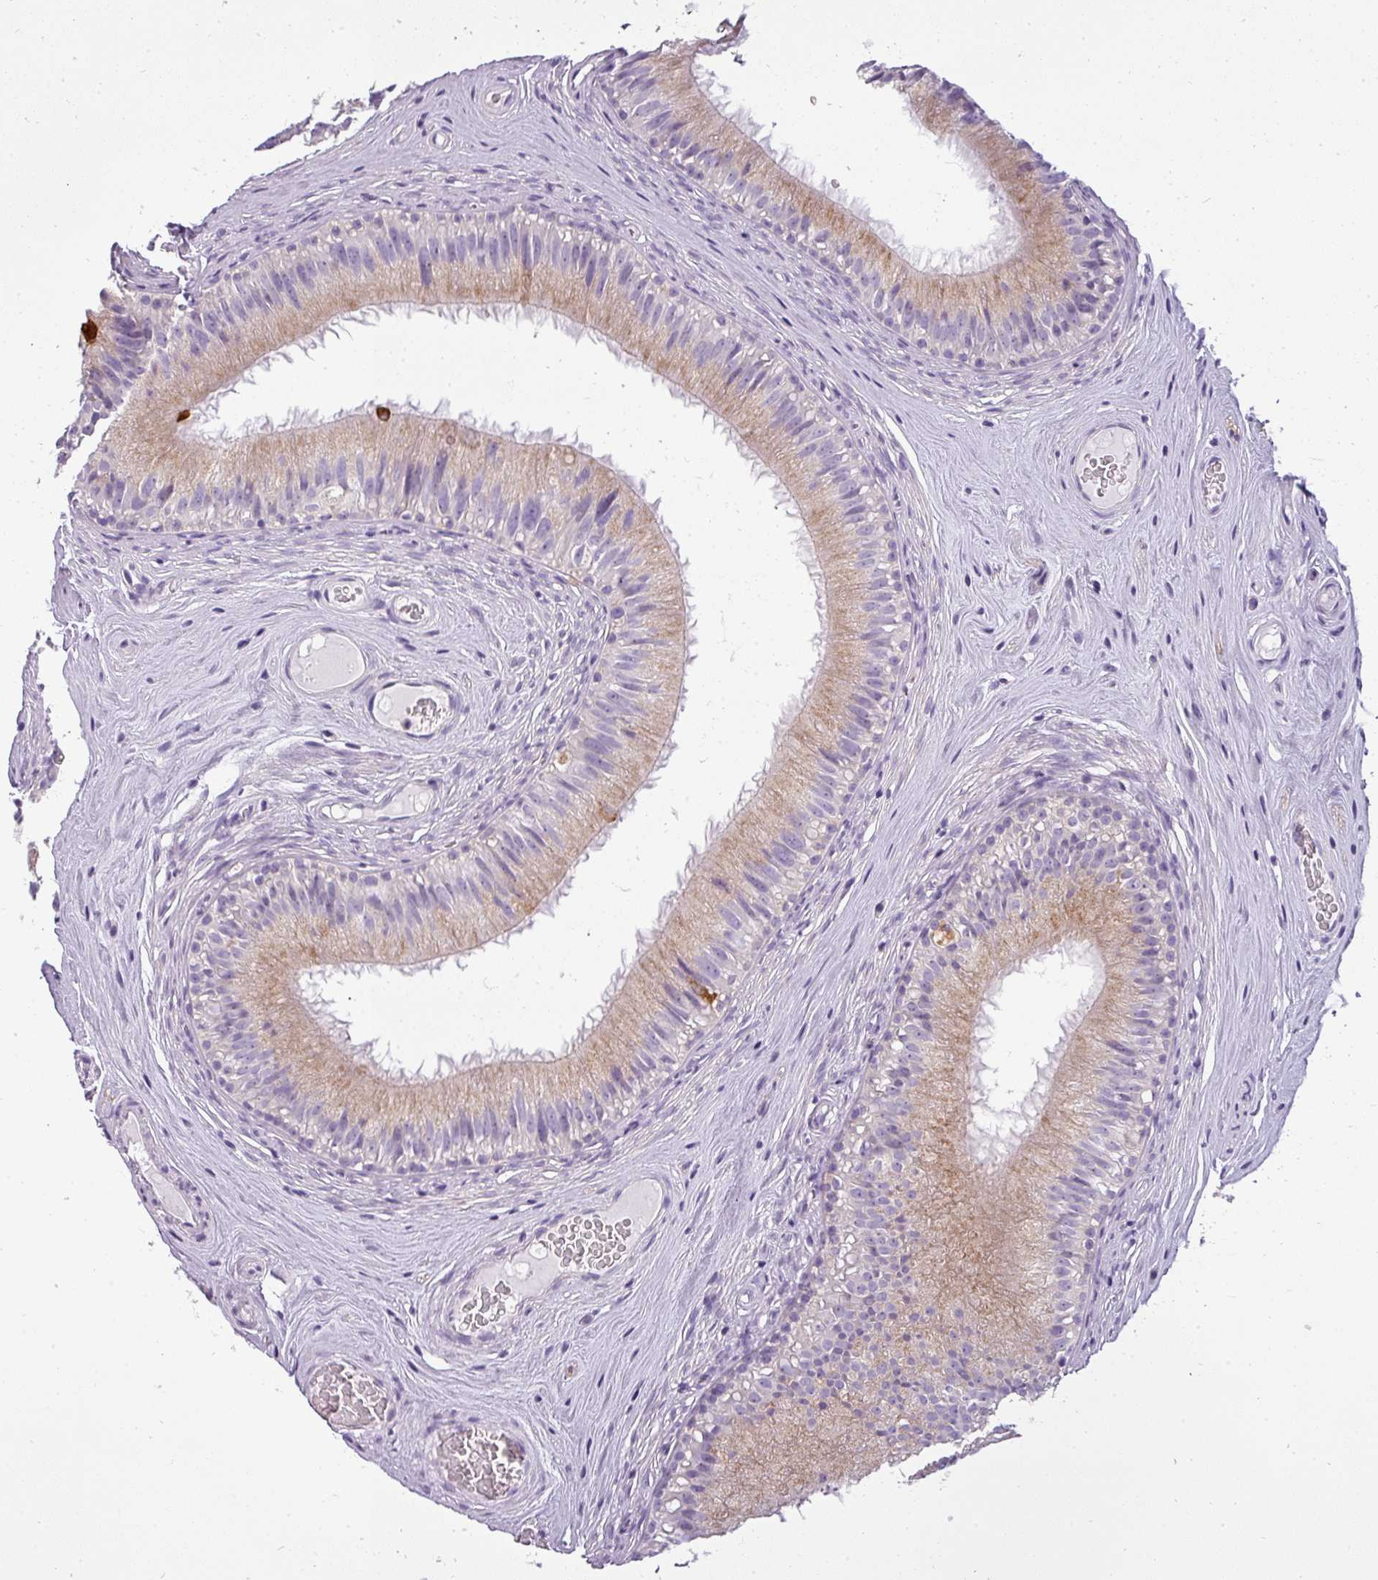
{"staining": {"intensity": "weak", "quantity": ">75%", "location": "cytoplasmic/membranous"}, "tissue": "epididymis", "cell_type": "Glandular cells", "image_type": "normal", "snomed": [{"axis": "morphology", "description": "Normal tissue, NOS"}, {"axis": "topography", "description": "Epididymis"}], "caption": "Normal epididymis exhibits weak cytoplasmic/membranous staining in approximately >75% of glandular cells, visualized by immunohistochemistry. (Stains: DAB in brown, nuclei in blue, Microscopy: brightfield microscopy at high magnification).", "gene": "ATP6V1D", "patient": {"sex": "male", "age": 45}}